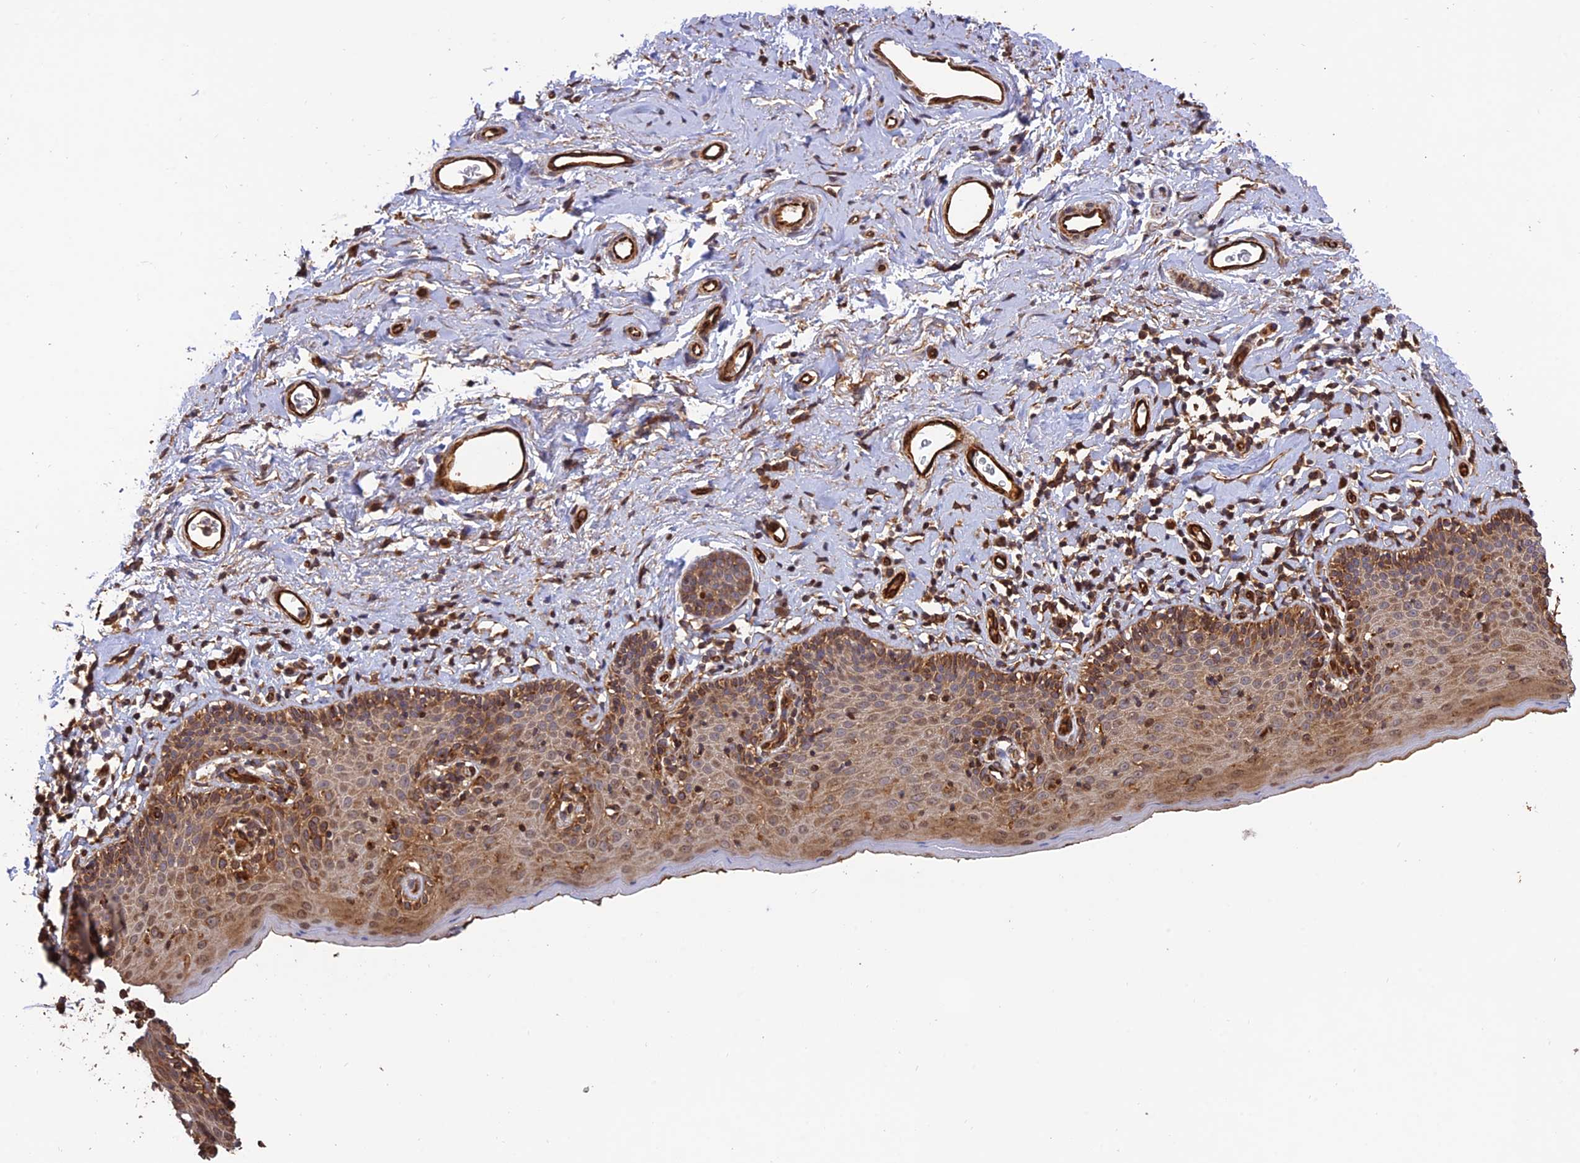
{"staining": {"intensity": "strong", "quantity": "25%-75%", "location": "cytoplasmic/membranous"}, "tissue": "skin", "cell_type": "Epidermal cells", "image_type": "normal", "snomed": [{"axis": "morphology", "description": "Normal tissue, NOS"}, {"axis": "topography", "description": "Vulva"}], "caption": "Immunohistochemistry (IHC) of normal human skin exhibits high levels of strong cytoplasmic/membranous expression in about 25%-75% of epidermal cells. (DAB (3,3'-diaminobenzidine) = brown stain, brightfield microscopy at high magnification).", "gene": "CREBL2", "patient": {"sex": "female", "age": 66}}